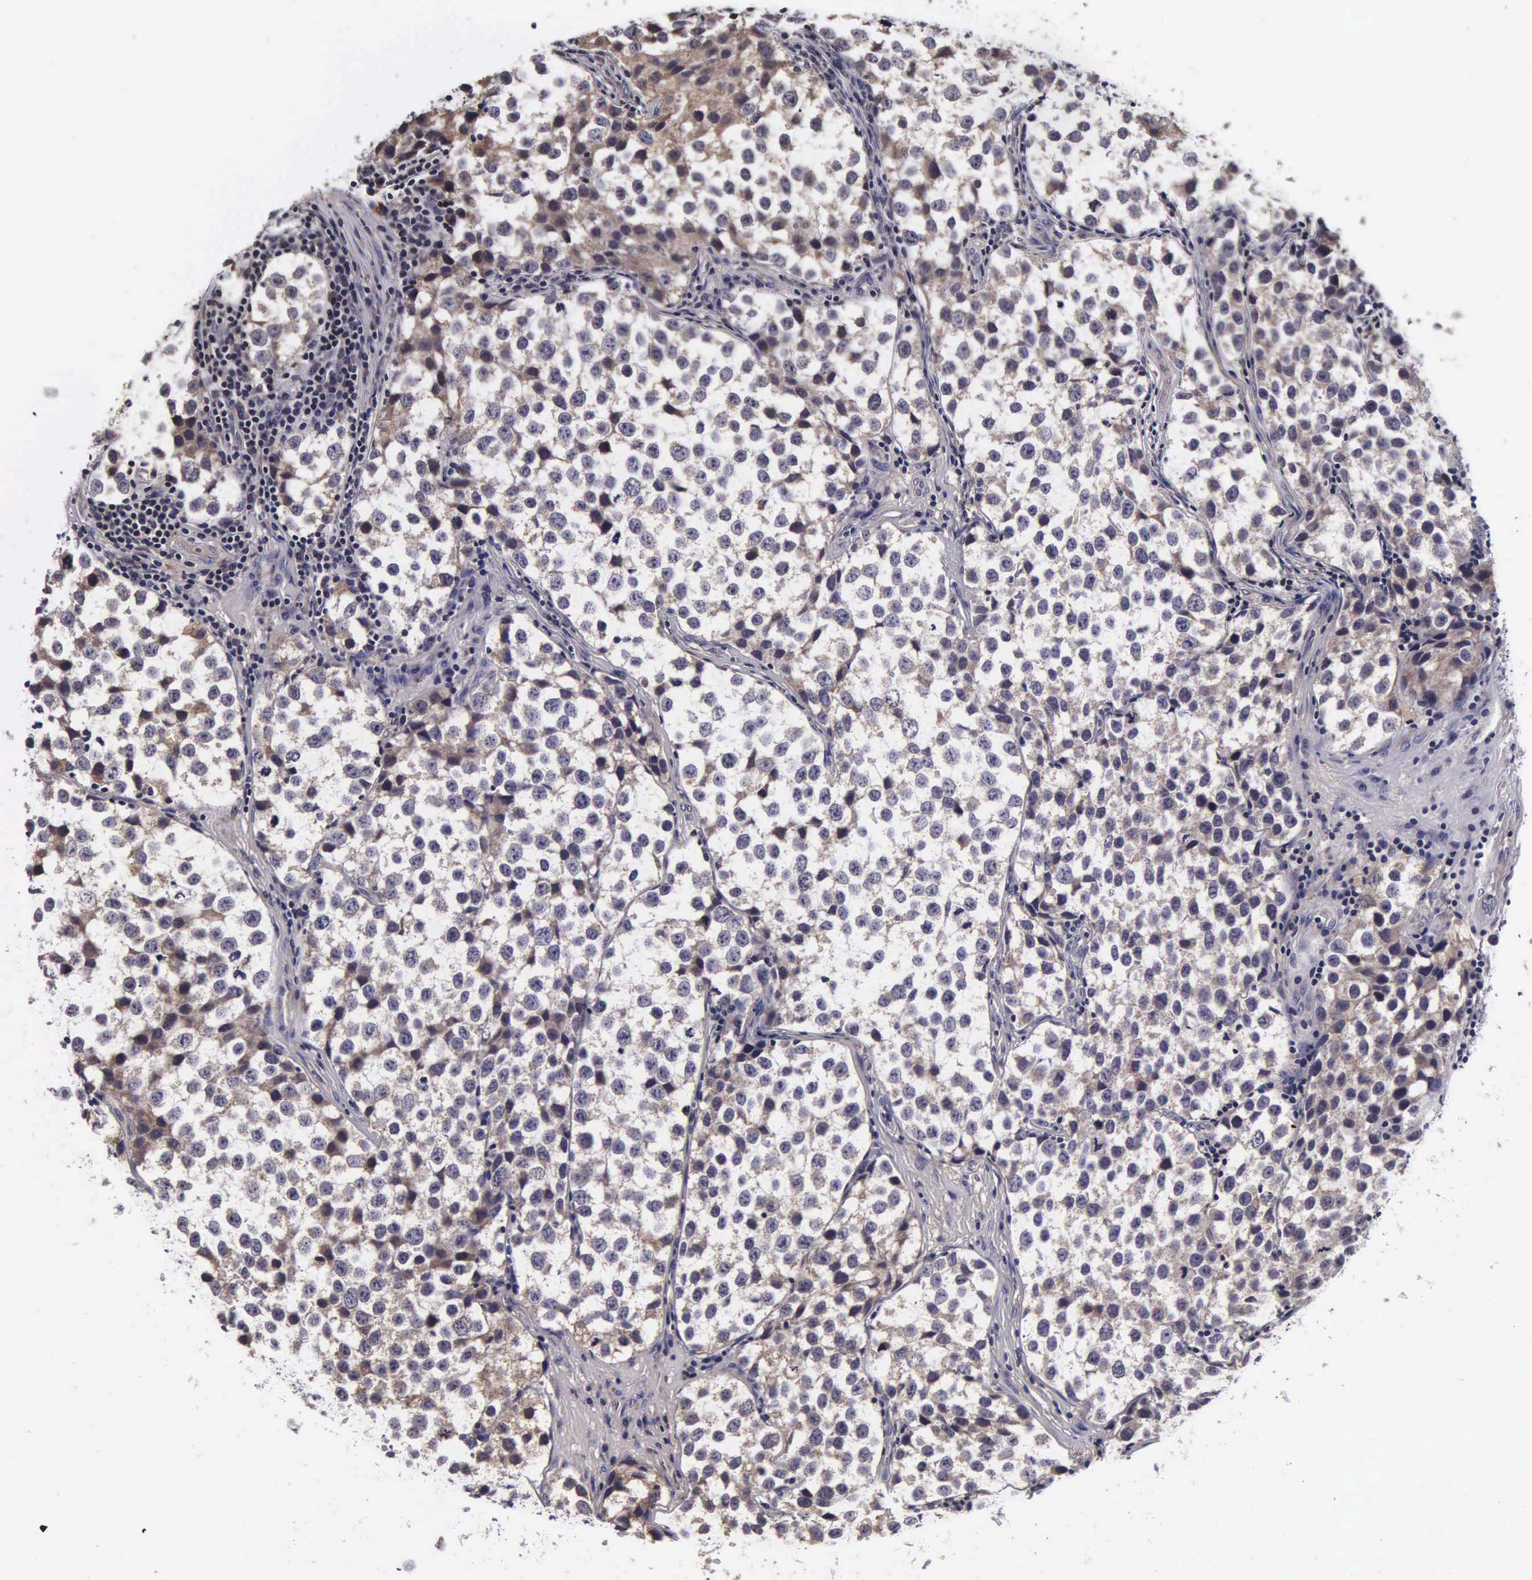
{"staining": {"intensity": "weak", "quantity": "25%-75%", "location": "cytoplasmic/membranous"}, "tissue": "testis cancer", "cell_type": "Tumor cells", "image_type": "cancer", "snomed": [{"axis": "morphology", "description": "Seminoma, NOS"}, {"axis": "topography", "description": "Testis"}], "caption": "Human testis cancer (seminoma) stained with a protein marker exhibits weak staining in tumor cells.", "gene": "PSMA3", "patient": {"sex": "male", "age": 39}}